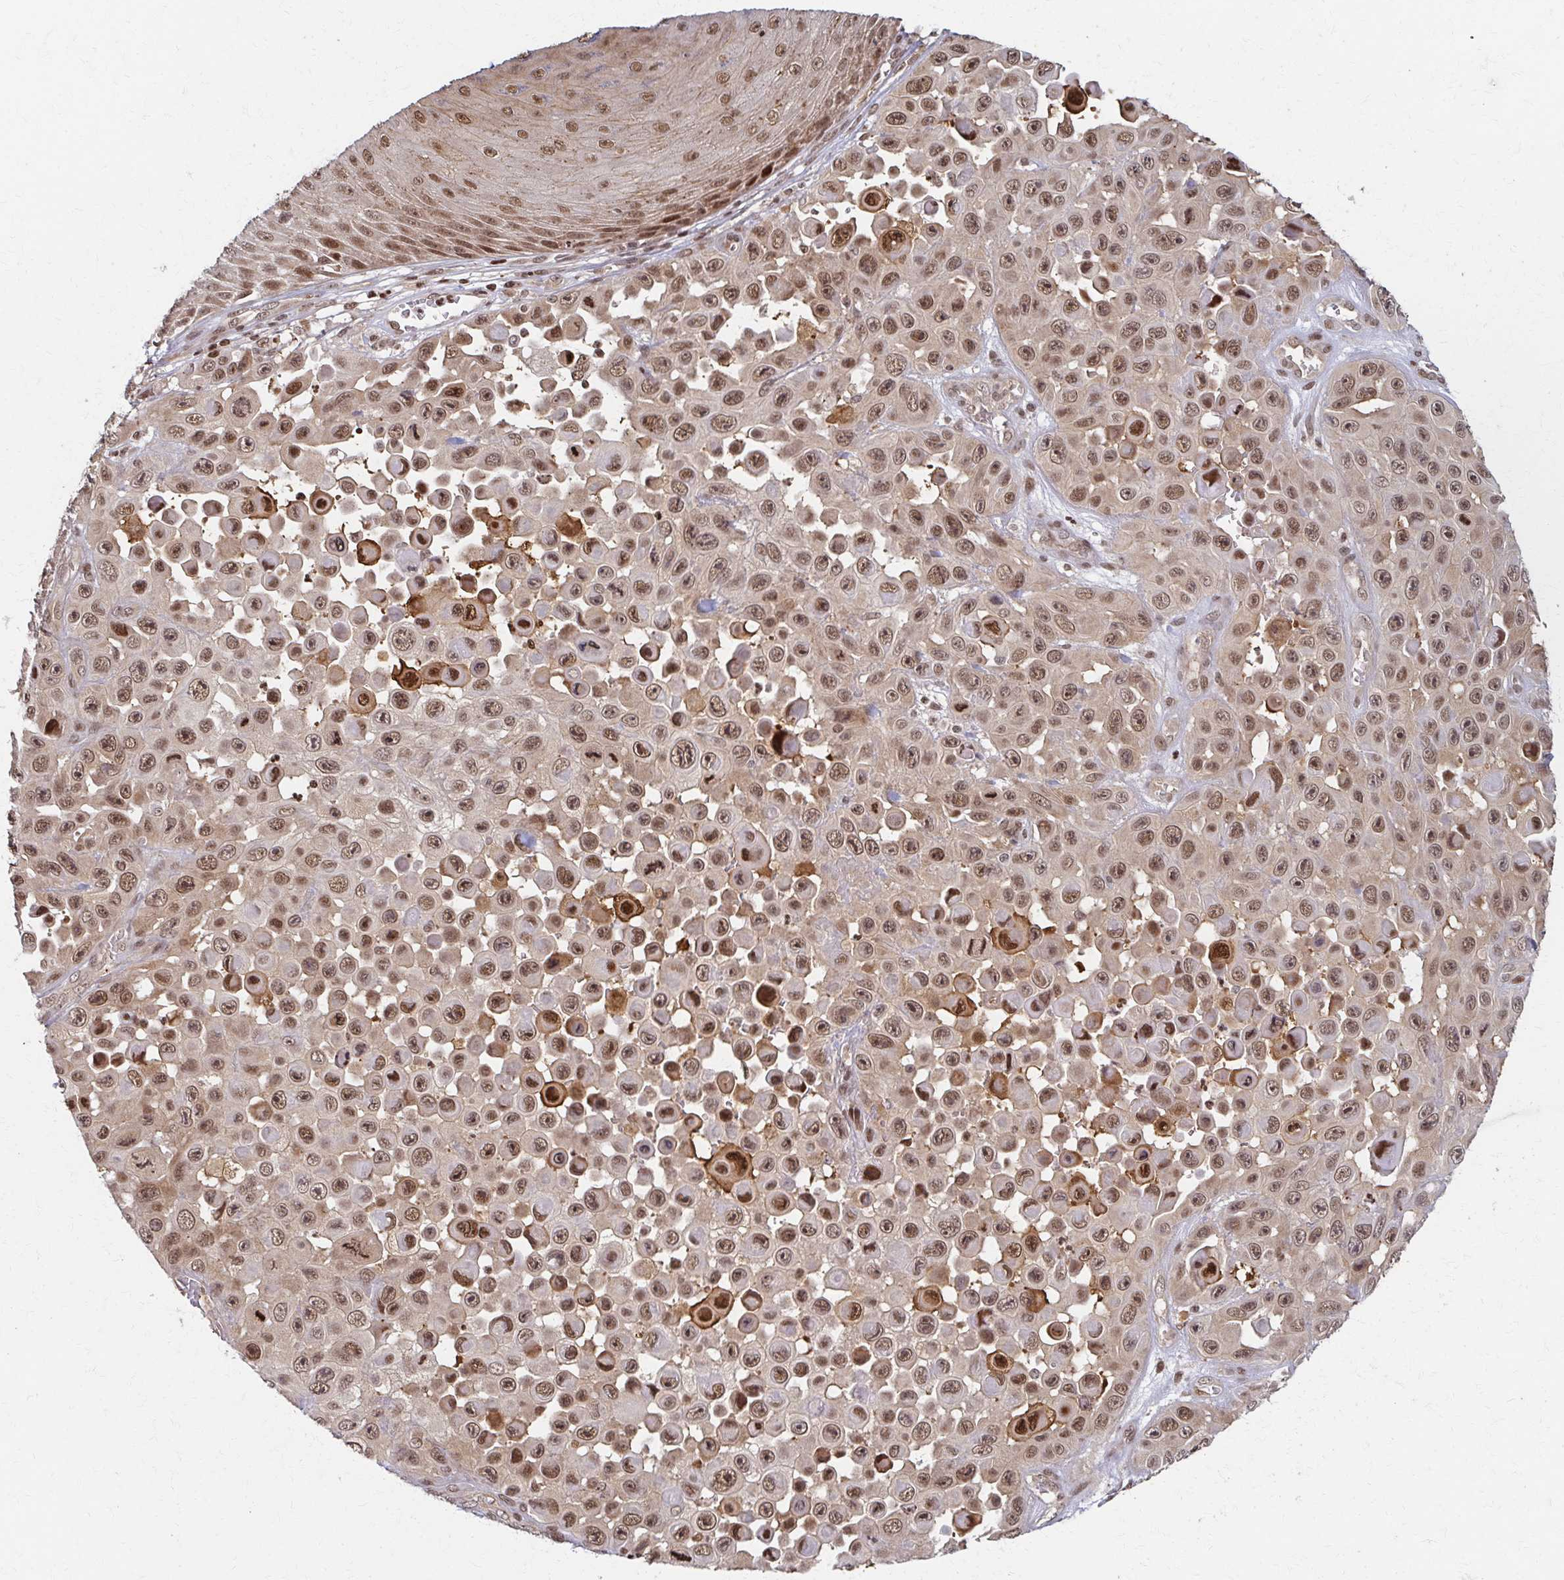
{"staining": {"intensity": "moderate", "quantity": ">75%", "location": "nuclear"}, "tissue": "skin cancer", "cell_type": "Tumor cells", "image_type": "cancer", "snomed": [{"axis": "morphology", "description": "Squamous cell carcinoma, NOS"}, {"axis": "topography", "description": "Skin"}], "caption": "Human skin squamous cell carcinoma stained with a protein marker exhibits moderate staining in tumor cells.", "gene": "PSMD7", "patient": {"sex": "male", "age": 81}}